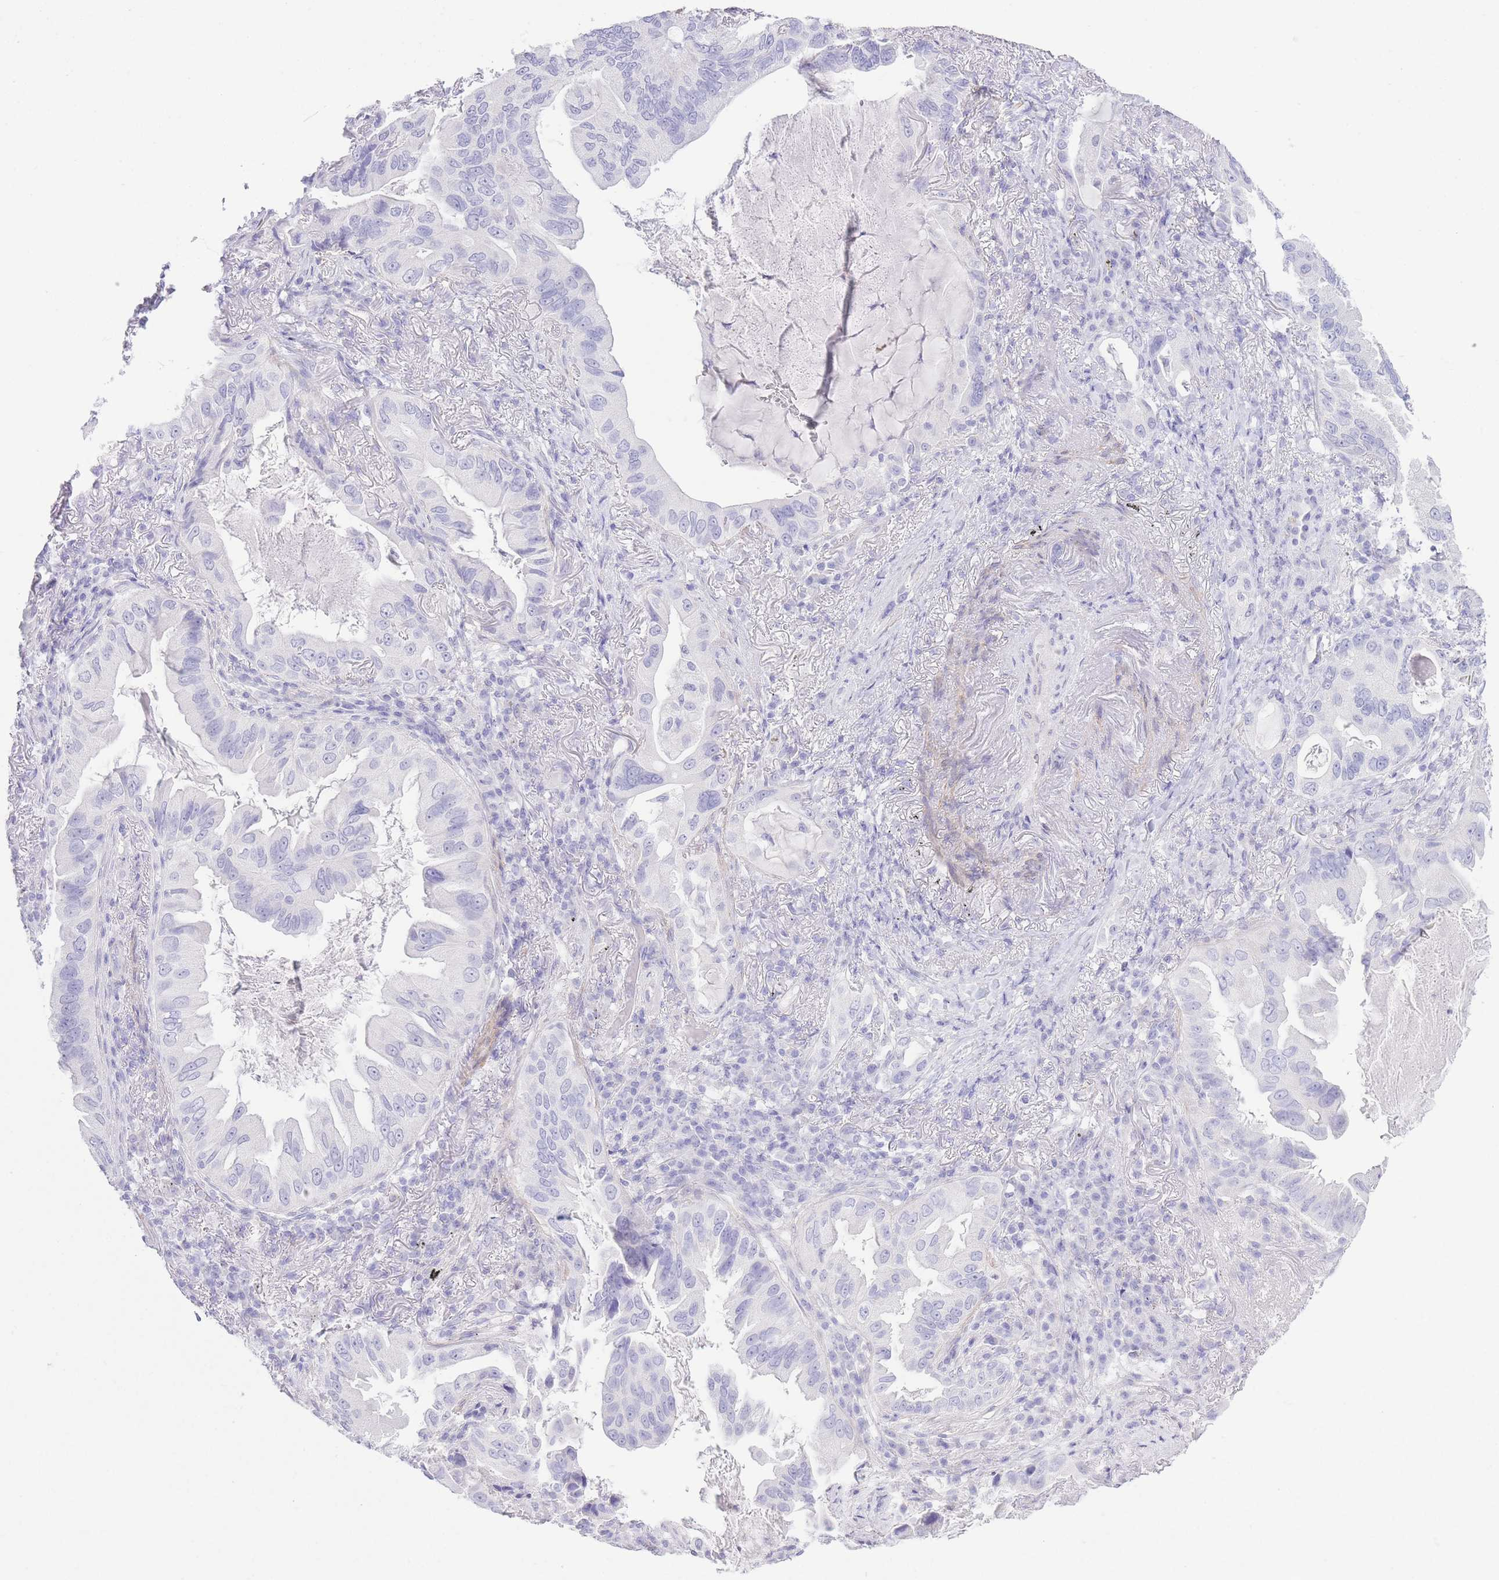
{"staining": {"intensity": "negative", "quantity": "none", "location": "none"}, "tissue": "lung cancer", "cell_type": "Tumor cells", "image_type": "cancer", "snomed": [{"axis": "morphology", "description": "Adenocarcinoma, NOS"}, {"axis": "topography", "description": "Lung"}], "caption": "Immunohistochemistry micrograph of human lung cancer (adenocarcinoma) stained for a protein (brown), which displays no staining in tumor cells.", "gene": "PKLR", "patient": {"sex": "female", "age": 69}}